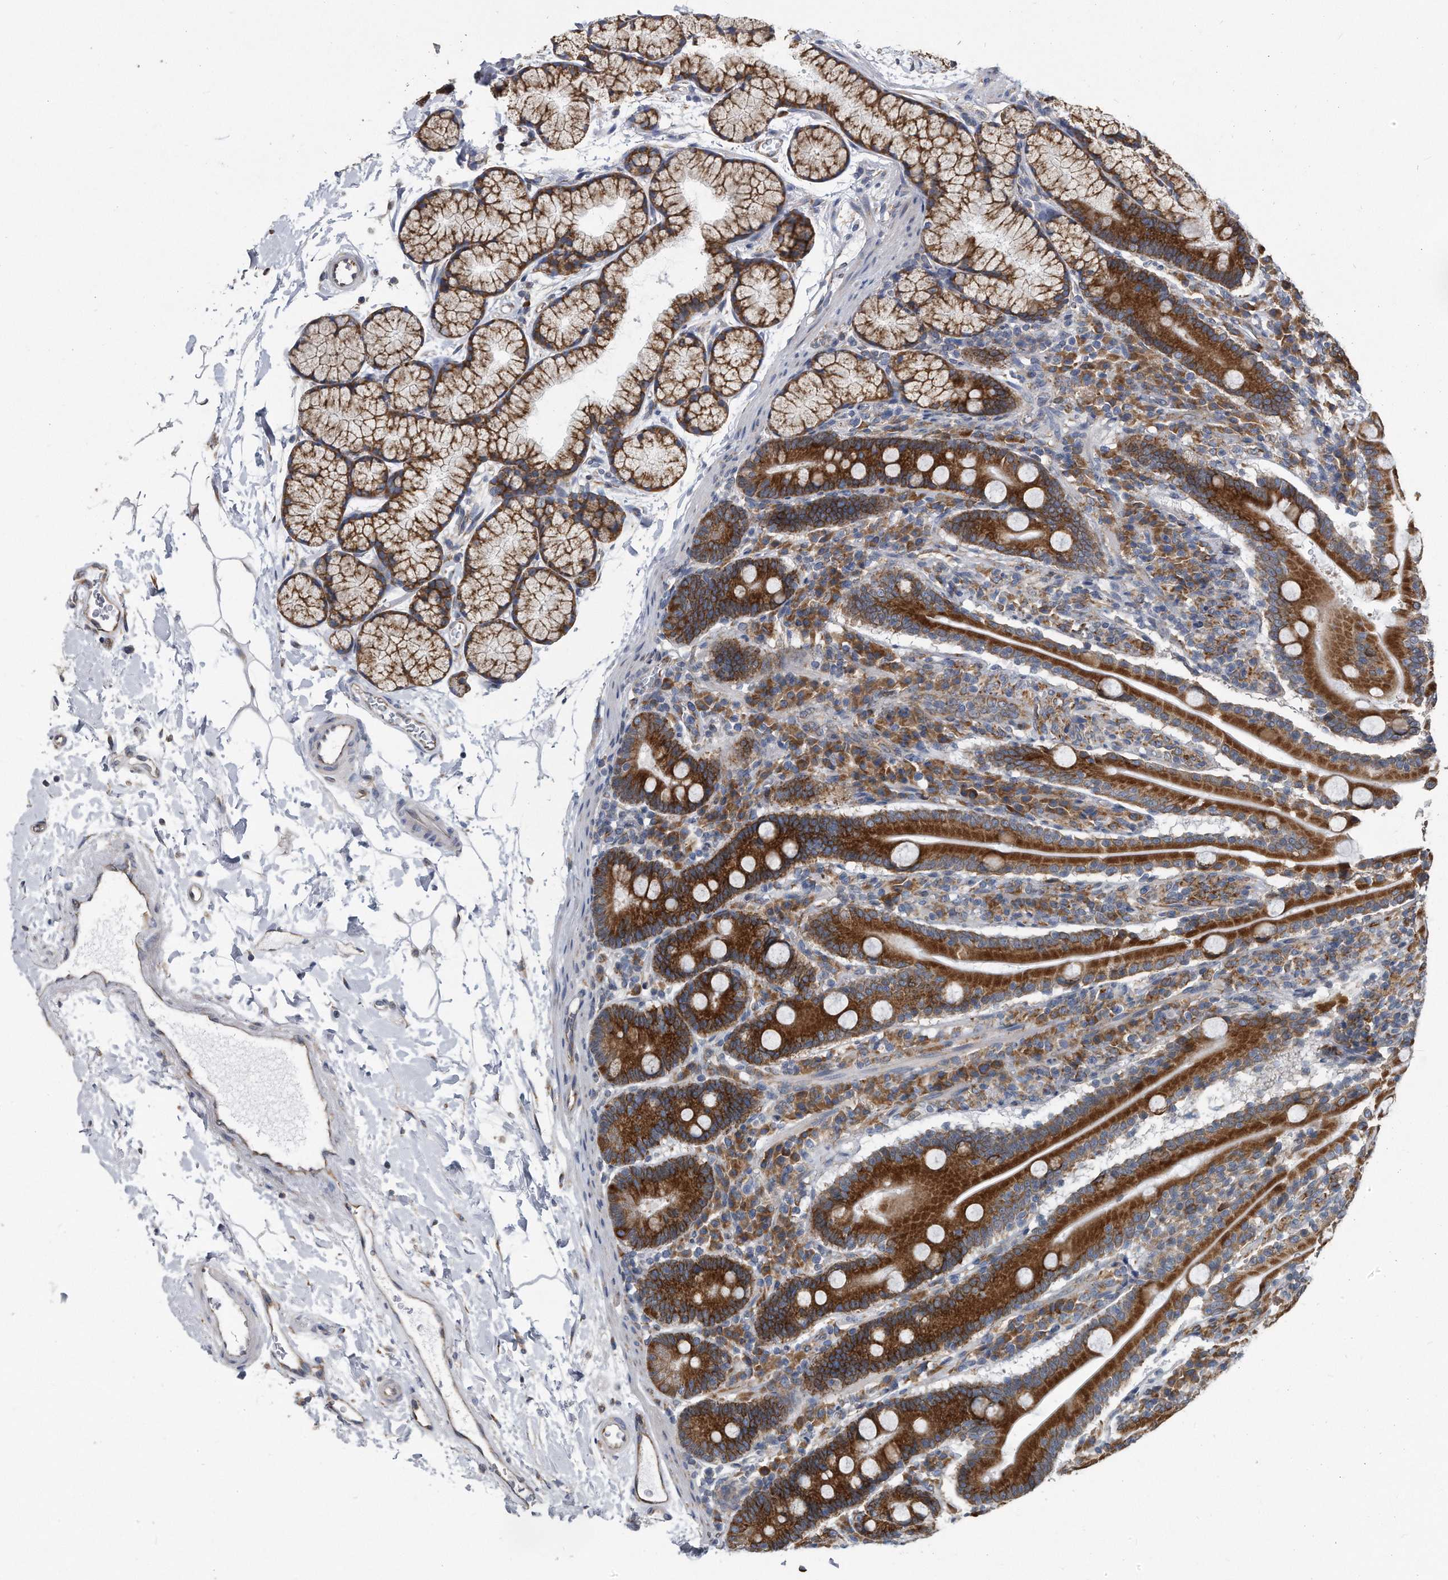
{"staining": {"intensity": "strong", "quantity": ">75%", "location": "cytoplasmic/membranous"}, "tissue": "duodenum", "cell_type": "Glandular cells", "image_type": "normal", "snomed": [{"axis": "morphology", "description": "Normal tissue, NOS"}, {"axis": "topography", "description": "Duodenum"}], "caption": "Protein analysis of unremarkable duodenum reveals strong cytoplasmic/membranous expression in approximately >75% of glandular cells.", "gene": "CCDC47", "patient": {"sex": "male", "age": 35}}